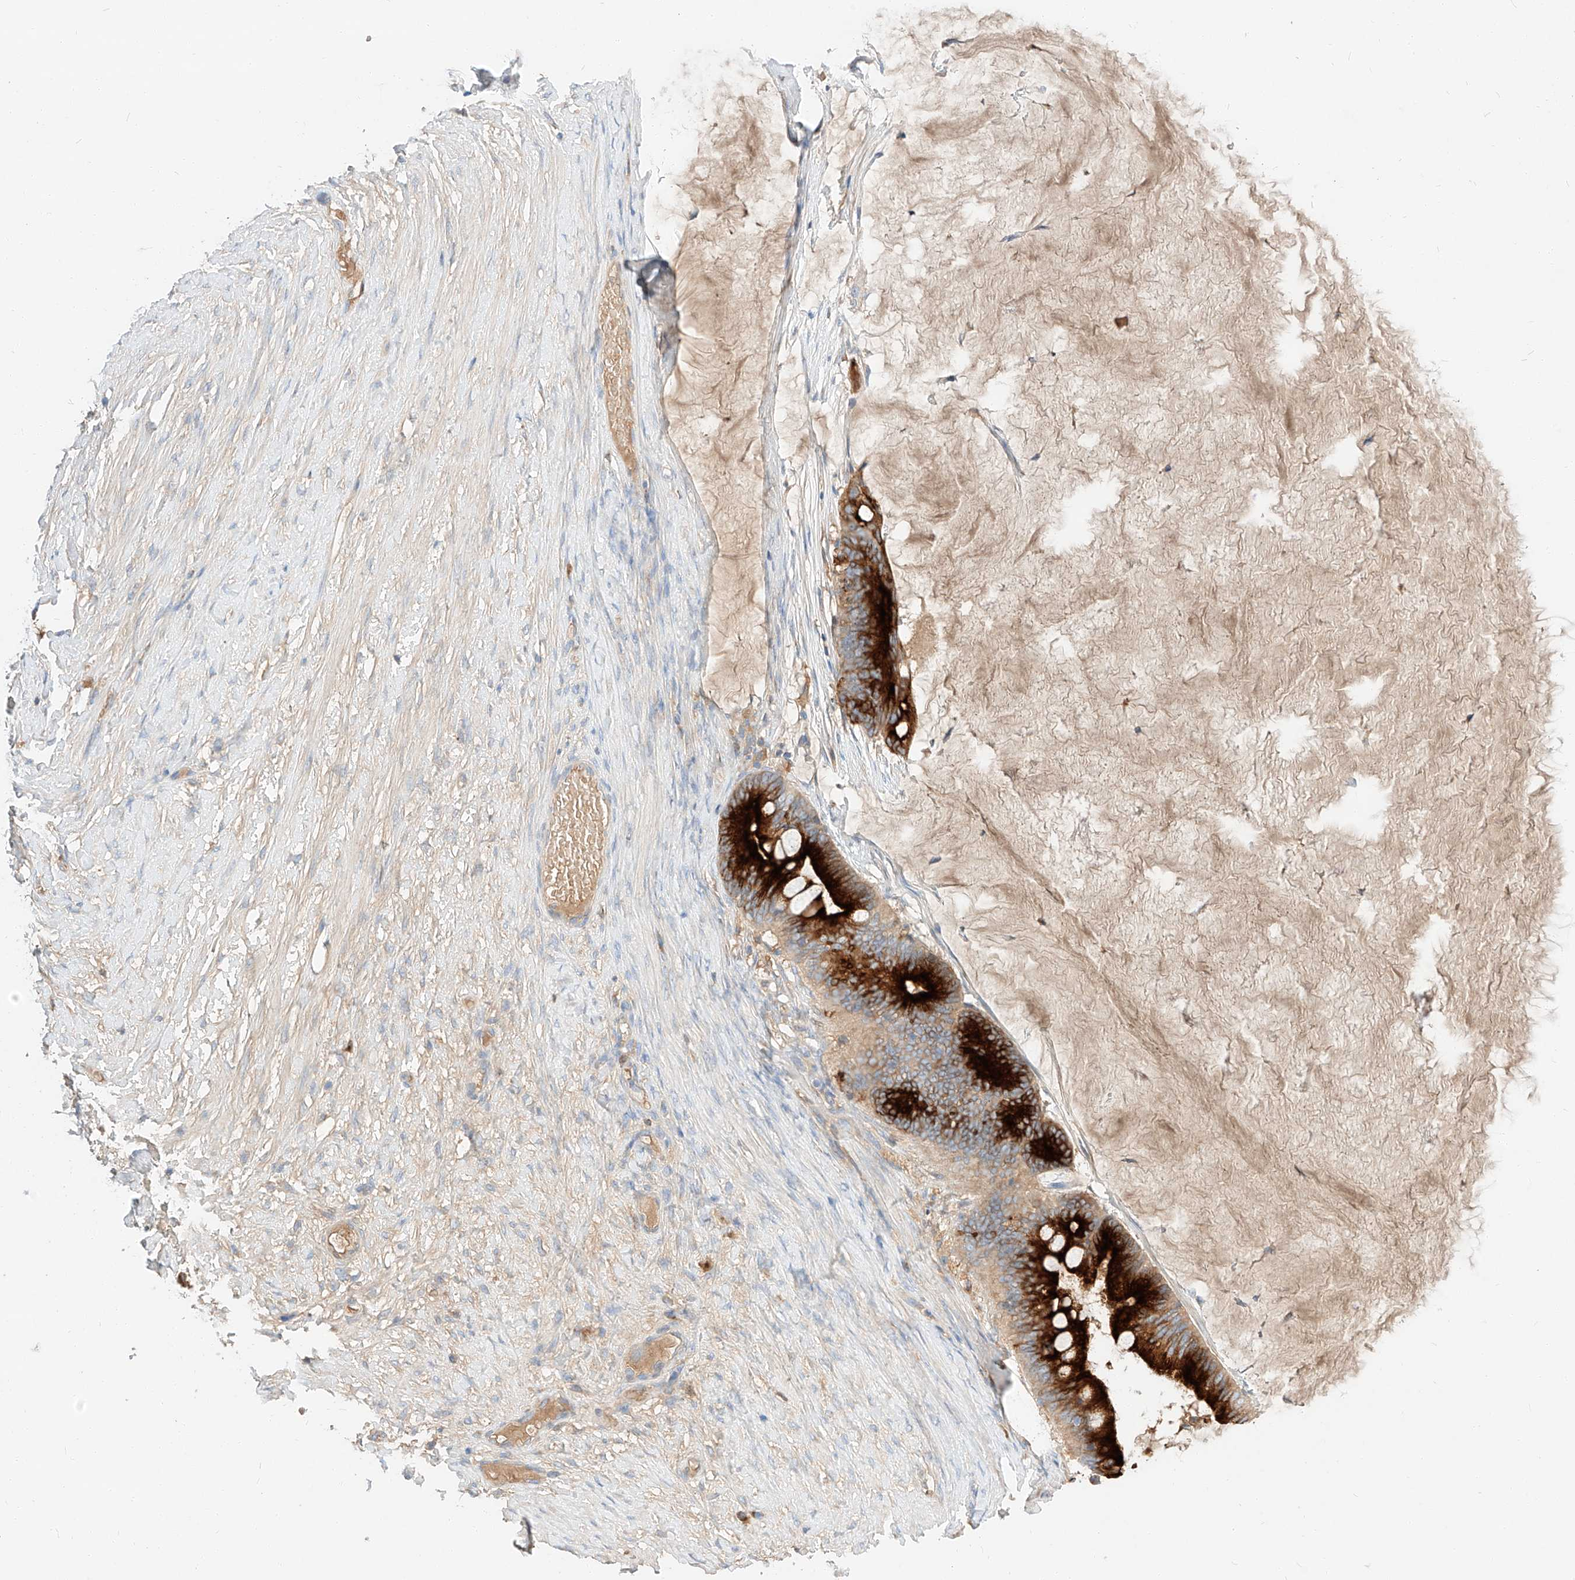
{"staining": {"intensity": "strong", "quantity": ">75%", "location": "cytoplasmic/membranous"}, "tissue": "ovarian cancer", "cell_type": "Tumor cells", "image_type": "cancer", "snomed": [{"axis": "morphology", "description": "Cystadenocarcinoma, mucinous, NOS"}, {"axis": "topography", "description": "Ovary"}], "caption": "High-magnification brightfield microscopy of ovarian cancer stained with DAB (brown) and counterstained with hematoxylin (blue). tumor cells exhibit strong cytoplasmic/membranous positivity is present in about>75% of cells.", "gene": "MAP7", "patient": {"sex": "female", "age": 61}}